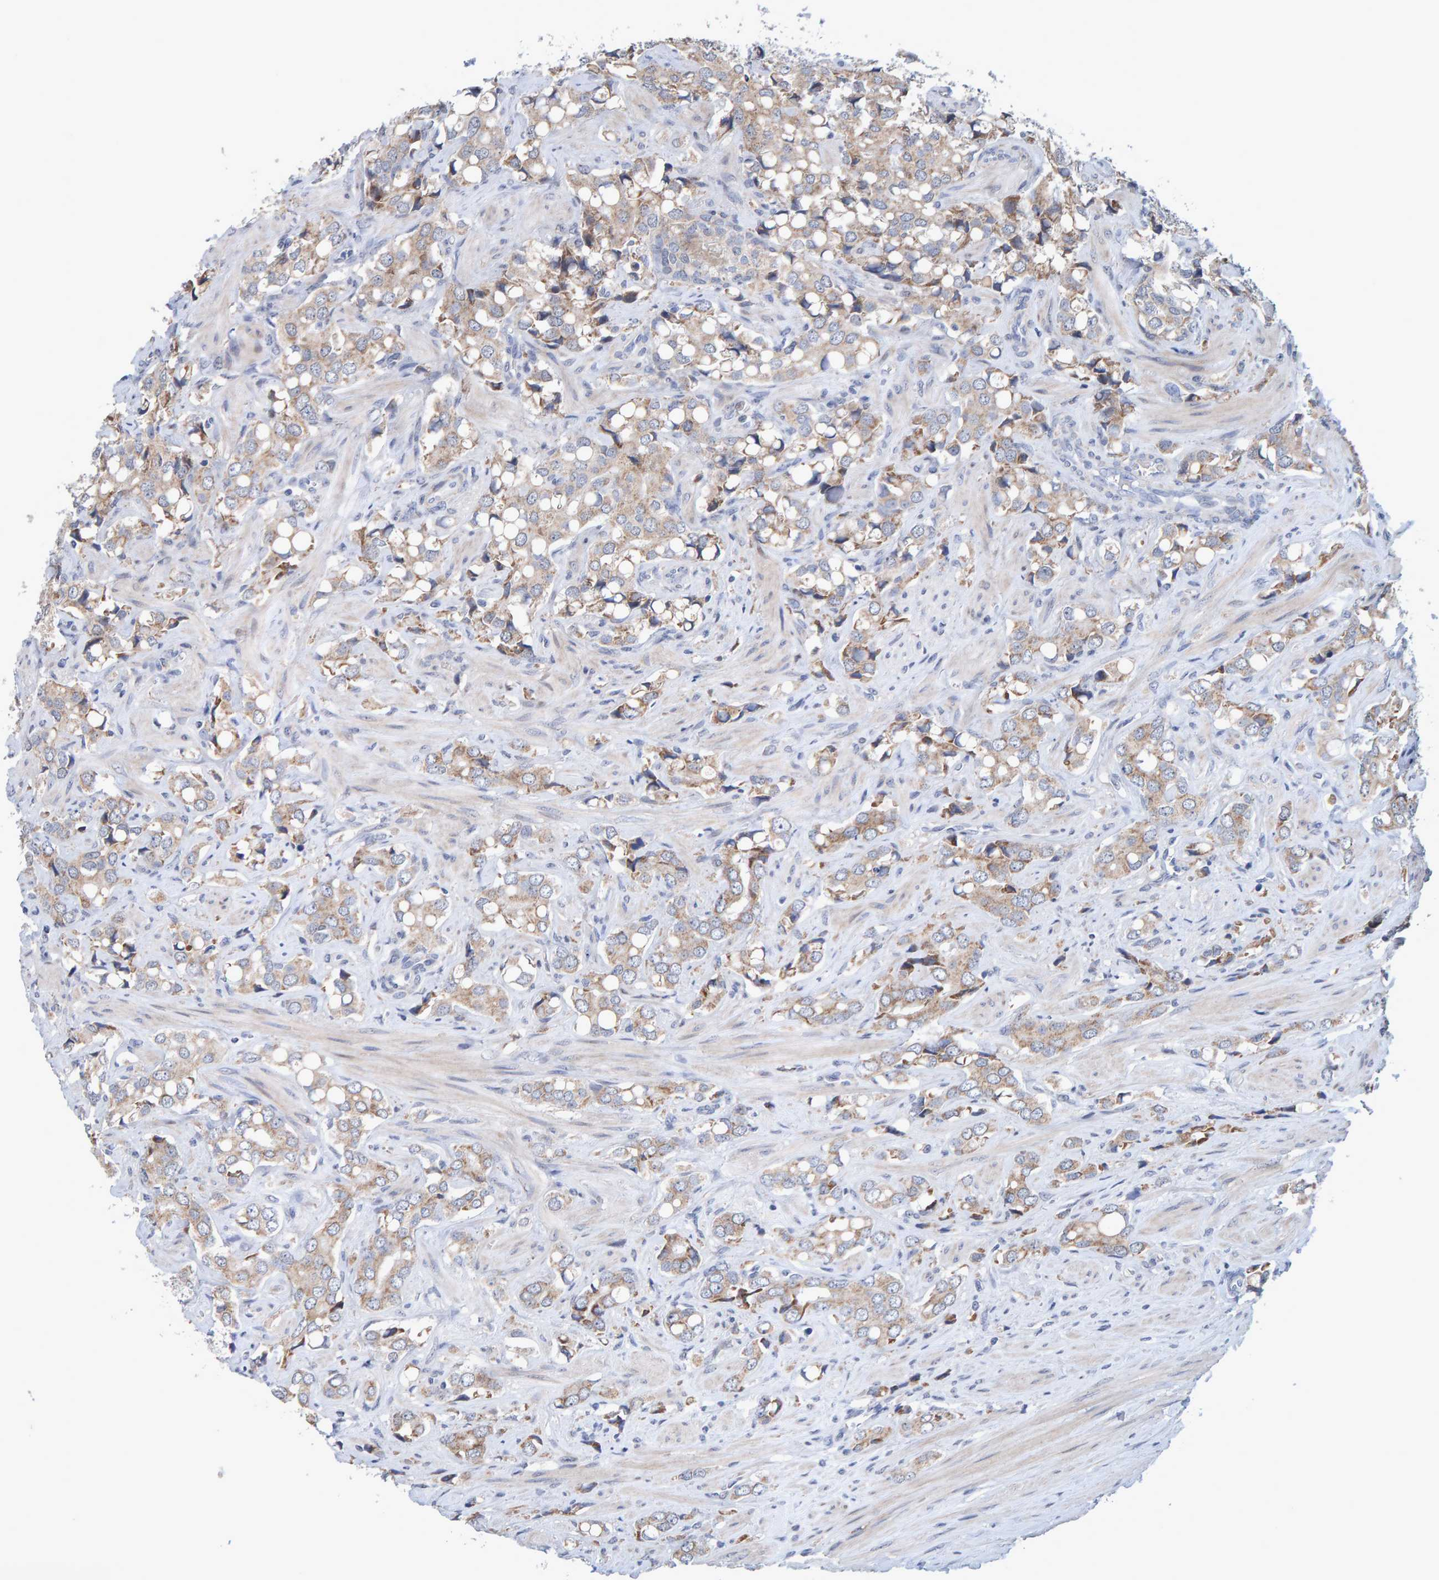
{"staining": {"intensity": "weak", "quantity": "25%-75%", "location": "cytoplasmic/membranous"}, "tissue": "prostate cancer", "cell_type": "Tumor cells", "image_type": "cancer", "snomed": [{"axis": "morphology", "description": "Adenocarcinoma, High grade"}, {"axis": "topography", "description": "Prostate"}], "caption": "Human prostate cancer (high-grade adenocarcinoma) stained with a protein marker shows weak staining in tumor cells.", "gene": "USP43", "patient": {"sex": "male", "age": 52}}